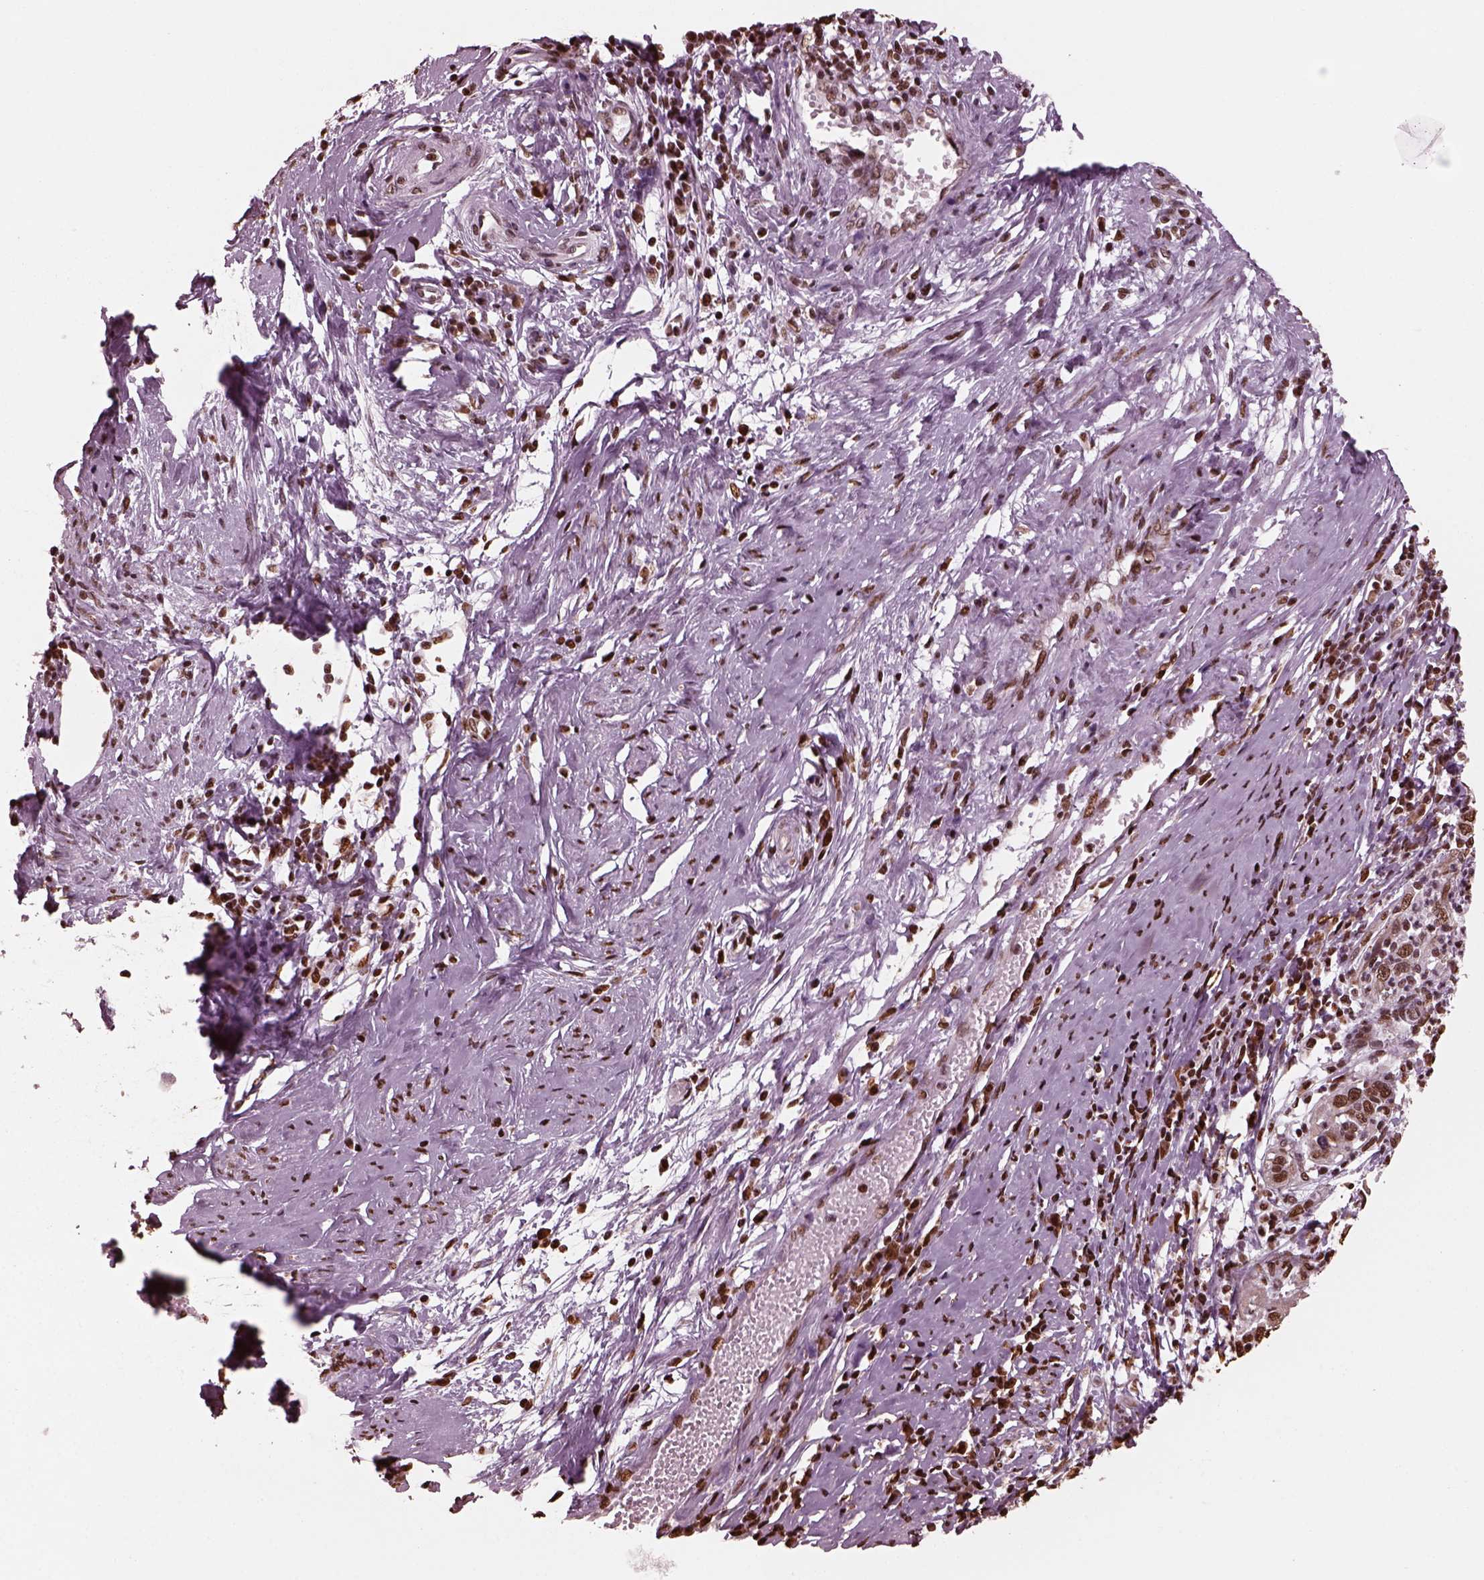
{"staining": {"intensity": "strong", "quantity": ">75%", "location": "nuclear"}, "tissue": "cervical cancer", "cell_type": "Tumor cells", "image_type": "cancer", "snomed": [{"axis": "morphology", "description": "Squamous cell carcinoma, NOS"}, {"axis": "topography", "description": "Cervix"}], "caption": "This photomicrograph displays immunohistochemistry staining of human cervical cancer (squamous cell carcinoma), with high strong nuclear positivity in approximately >75% of tumor cells.", "gene": "NSD1", "patient": {"sex": "female", "age": 46}}